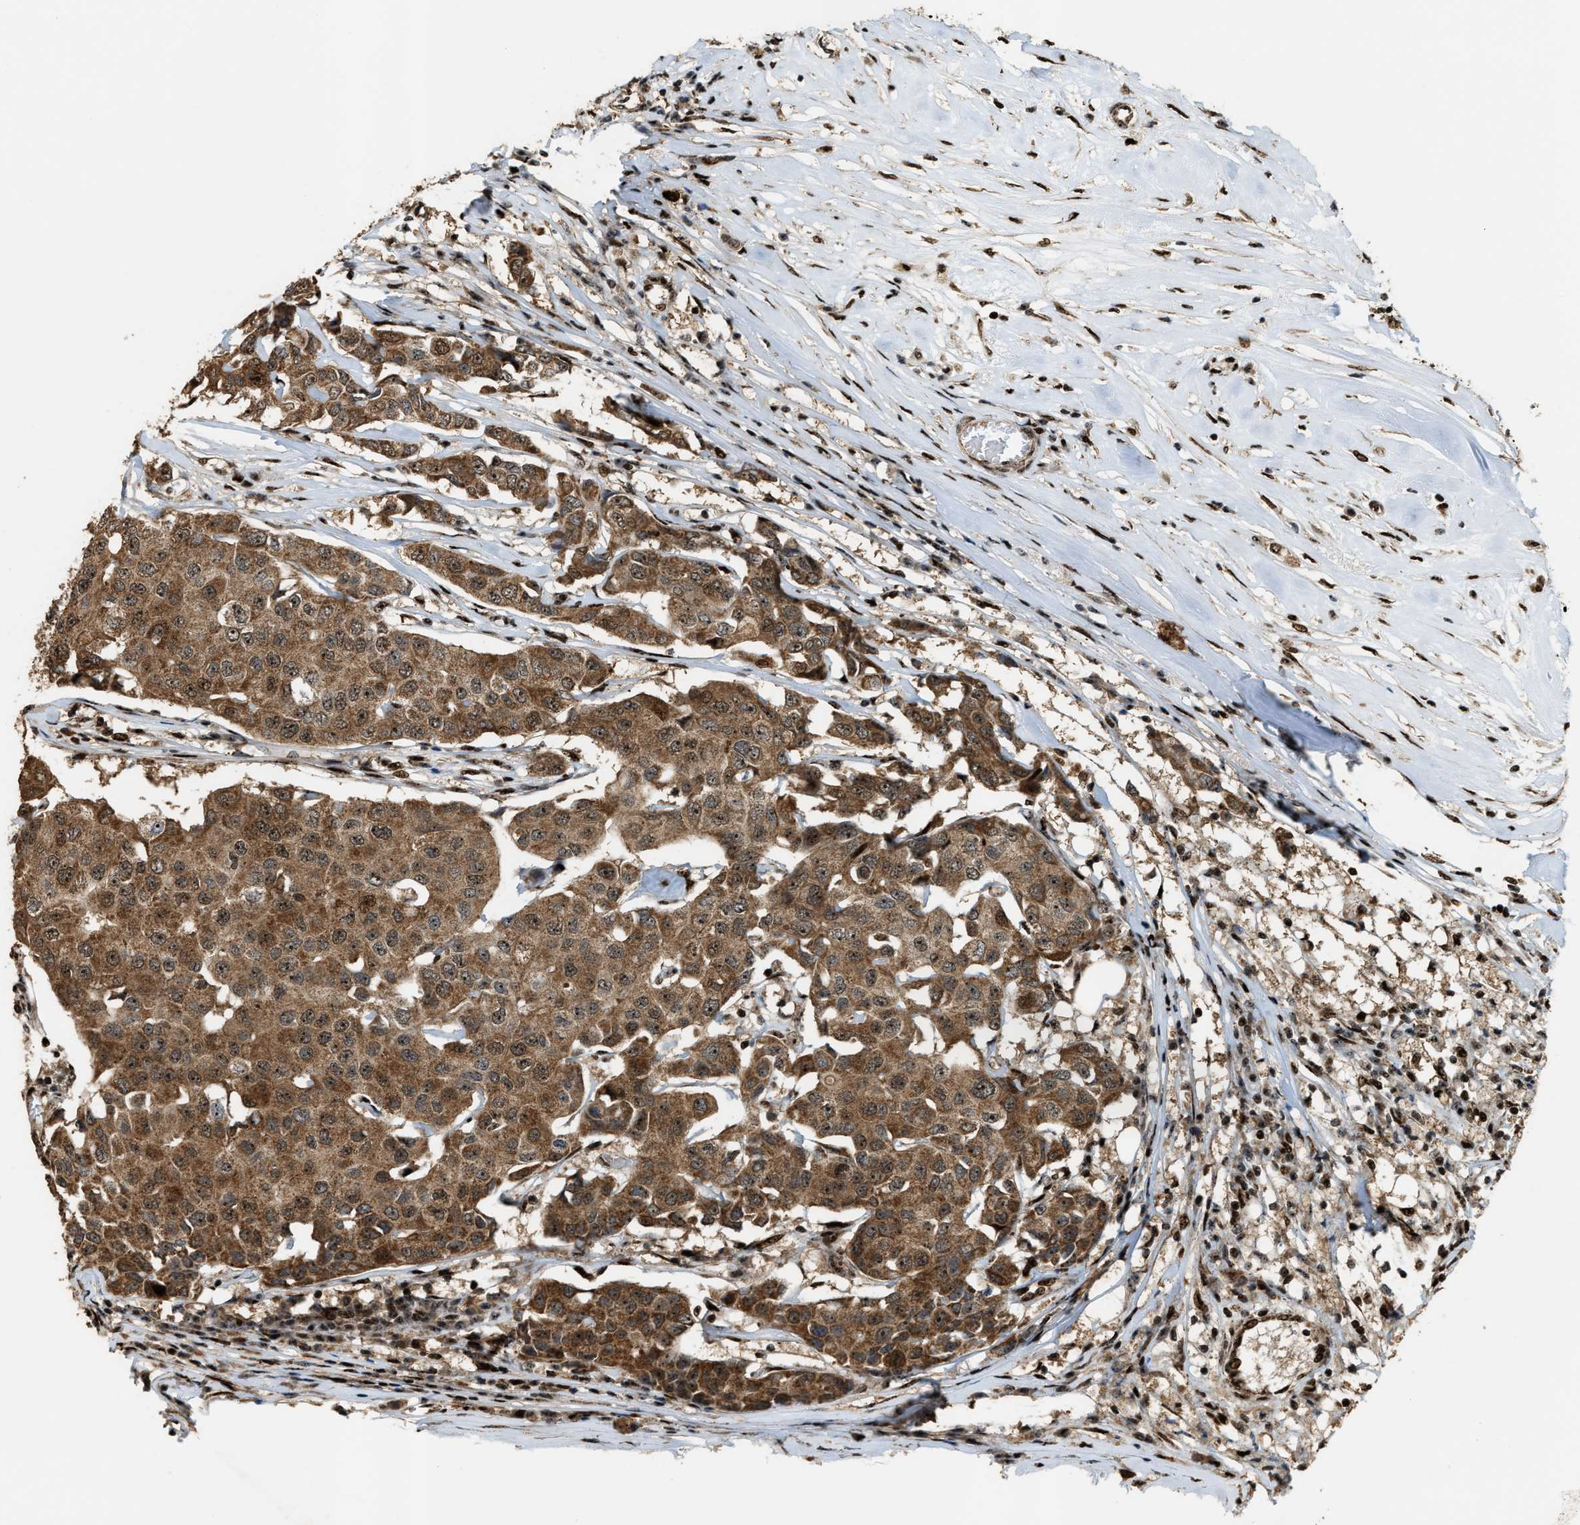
{"staining": {"intensity": "moderate", "quantity": ">75%", "location": "cytoplasmic/membranous,nuclear"}, "tissue": "breast cancer", "cell_type": "Tumor cells", "image_type": "cancer", "snomed": [{"axis": "morphology", "description": "Duct carcinoma"}, {"axis": "topography", "description": "Breast"}], "caption": "Immunohistochemical staining of breast cancer (infiltrating ductal carcinoma) shows medium levels of moderate cytoplasmic/membranous and nuclear positivity in approximately >75% of tumor cells.", "gene": "ZNF687", "patient": {"sex": "female", "age": 80}}